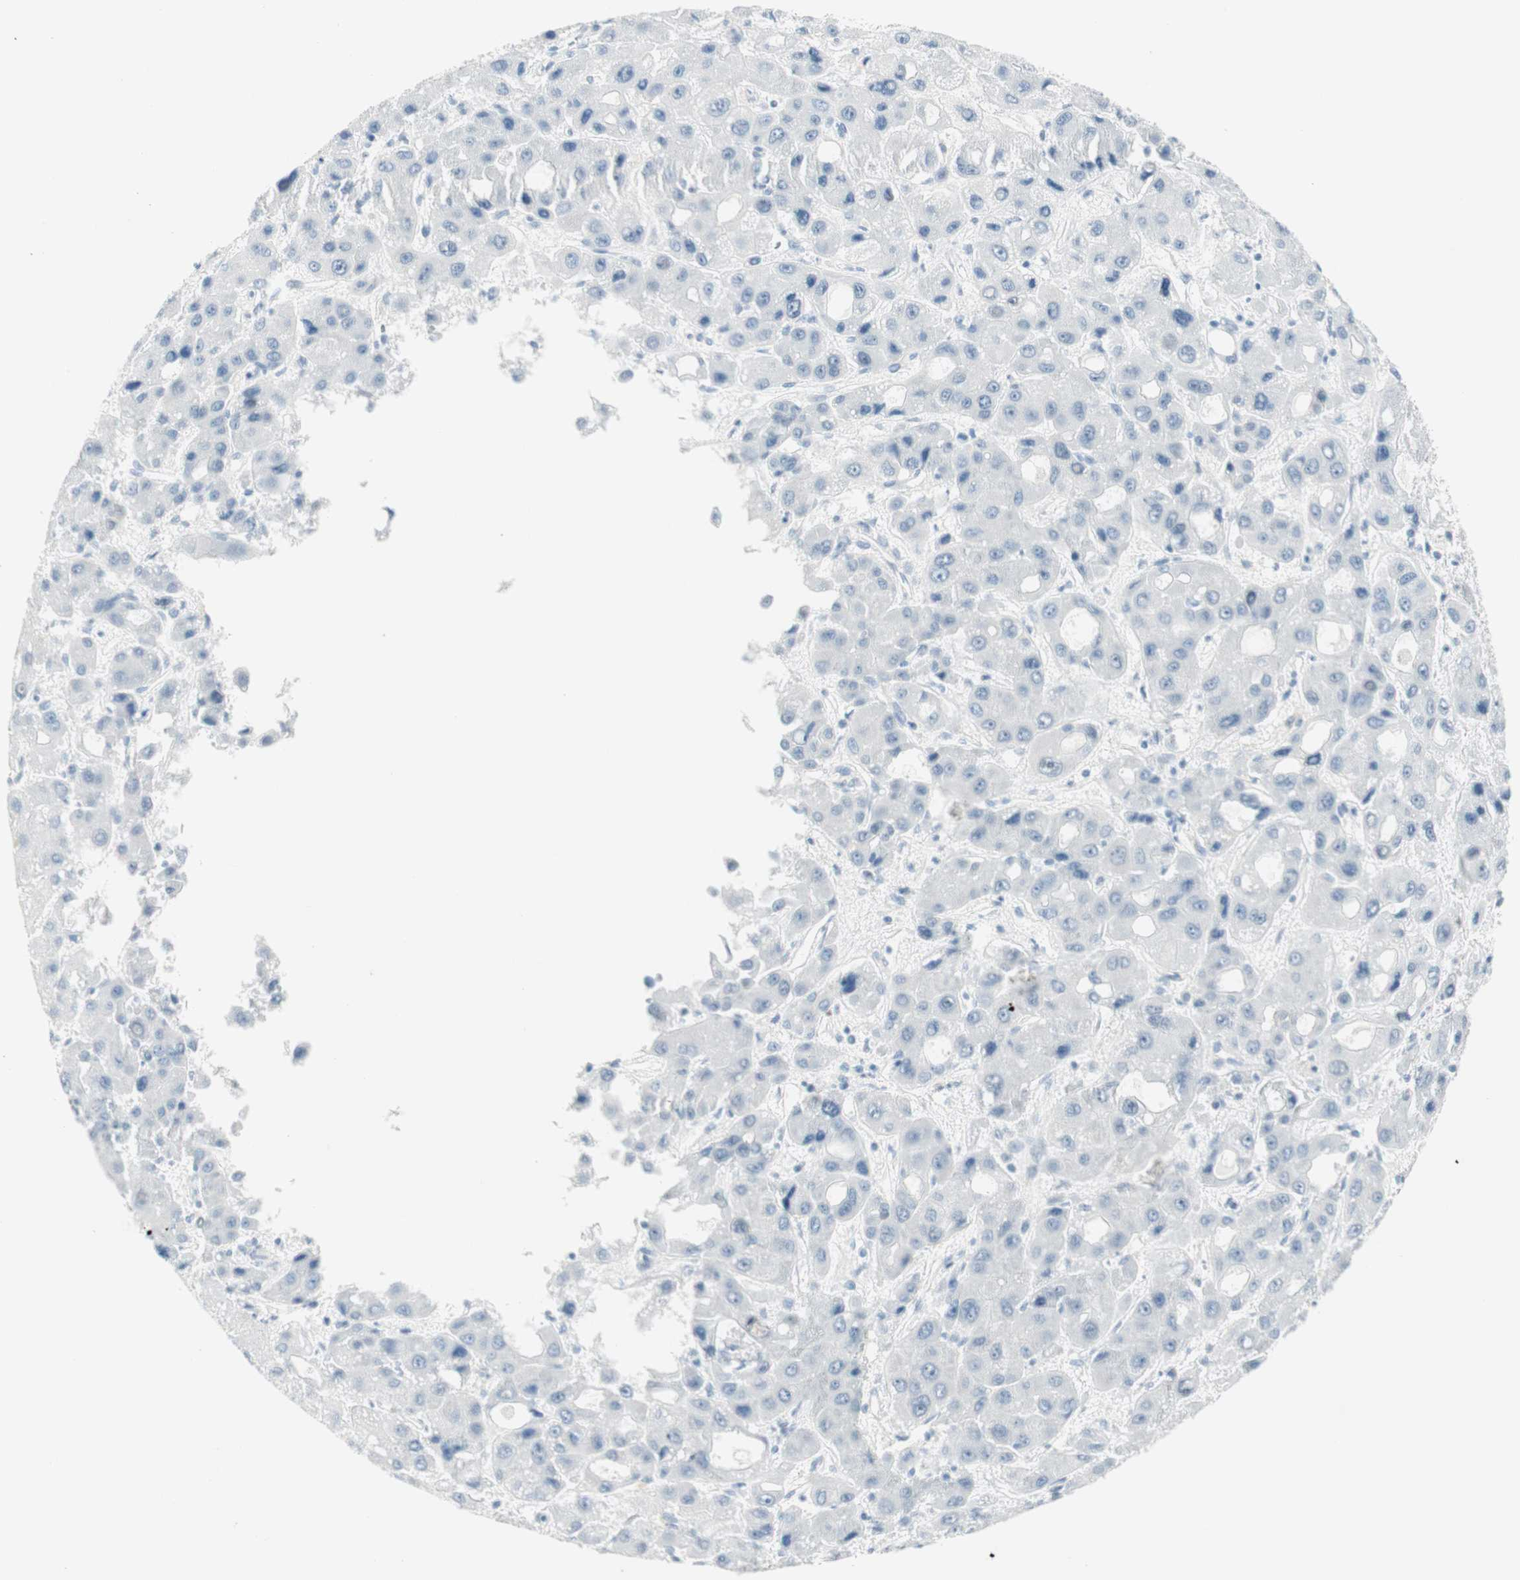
{"staining": {"intensity": "negative", "quantity": "none", "location": "none"}, "tissue": "liver cancer", "cell_type": "Tumor cells", "image_type": "cancer", "snomed": [{"axis": "morphology", "description": "Carcinoma, Hepatocellular, NOS"}, {"axis": "topography", "description": "Liver"}], "caption": "The IHC photomicrograph has no significant positivity in tumor cells of liver cancer (hepatocellular carcinoma) tissue. The staining is performed using DAB brown chromogen with nuclei counter-stained in using hematoxylin.", "gene": "MLLT10", "patient": {"sex": "male", "age": 55}}